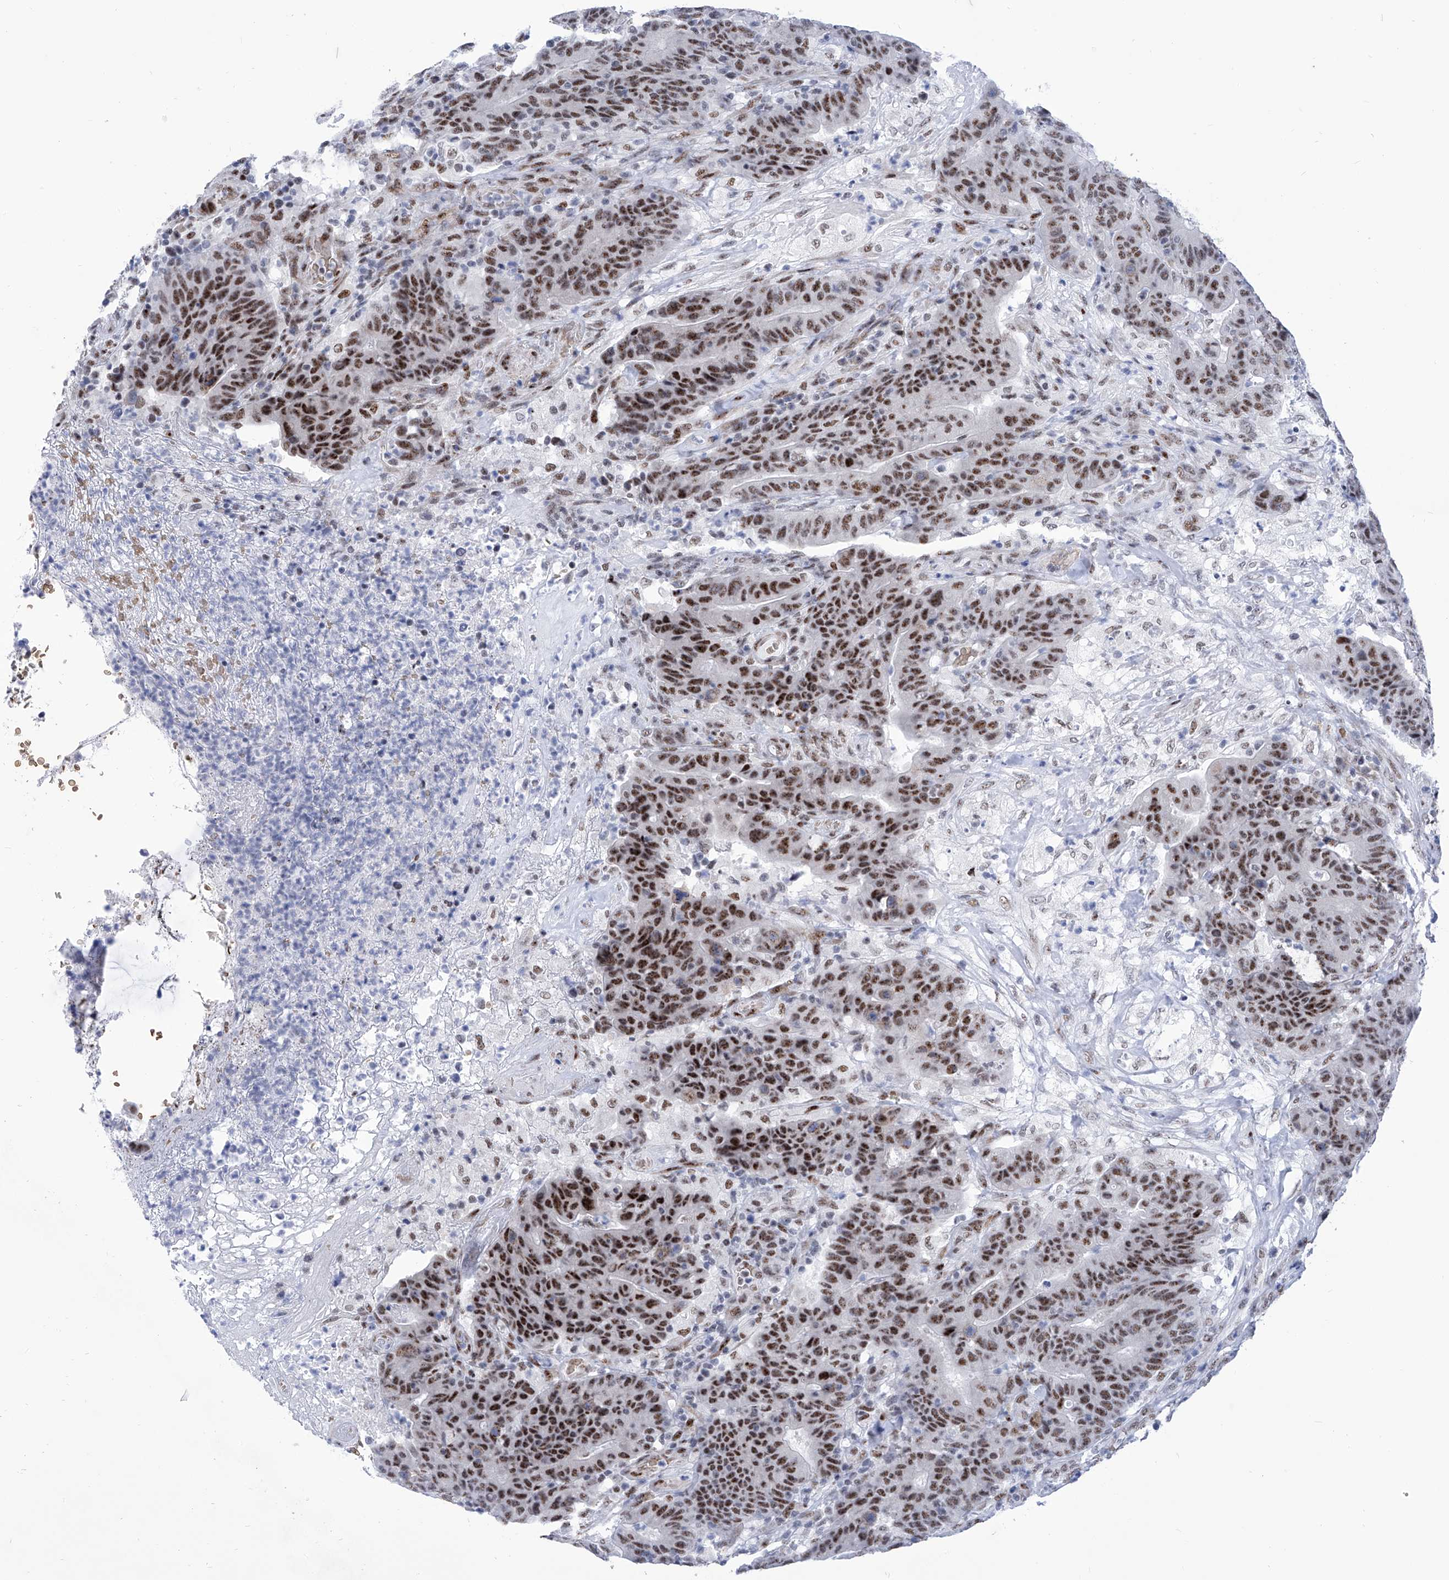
{"staining": {"intensity": "strong", "quantity": ">75%", "location": "nuclear"}, "tissue": "colorectal cancer", "cell_type": "Tumor cells", "image_type": "cancer", "snomed": [{"axis": "morphology", "description": "Normal tissue, NOS"}, {"axis": "morphology", "description": "Adenocarcinoma, NOS"}, {"axis": "topography", "description": "Colon"}], "caption": "This histopathology image reveals immunohistochemistry (IHC) staining of colorectal cancer, with high strong nuclear expression in about >75% of tumor cells.", "gene": "SART1", "patient": {"sex": "female", "age": 75}}